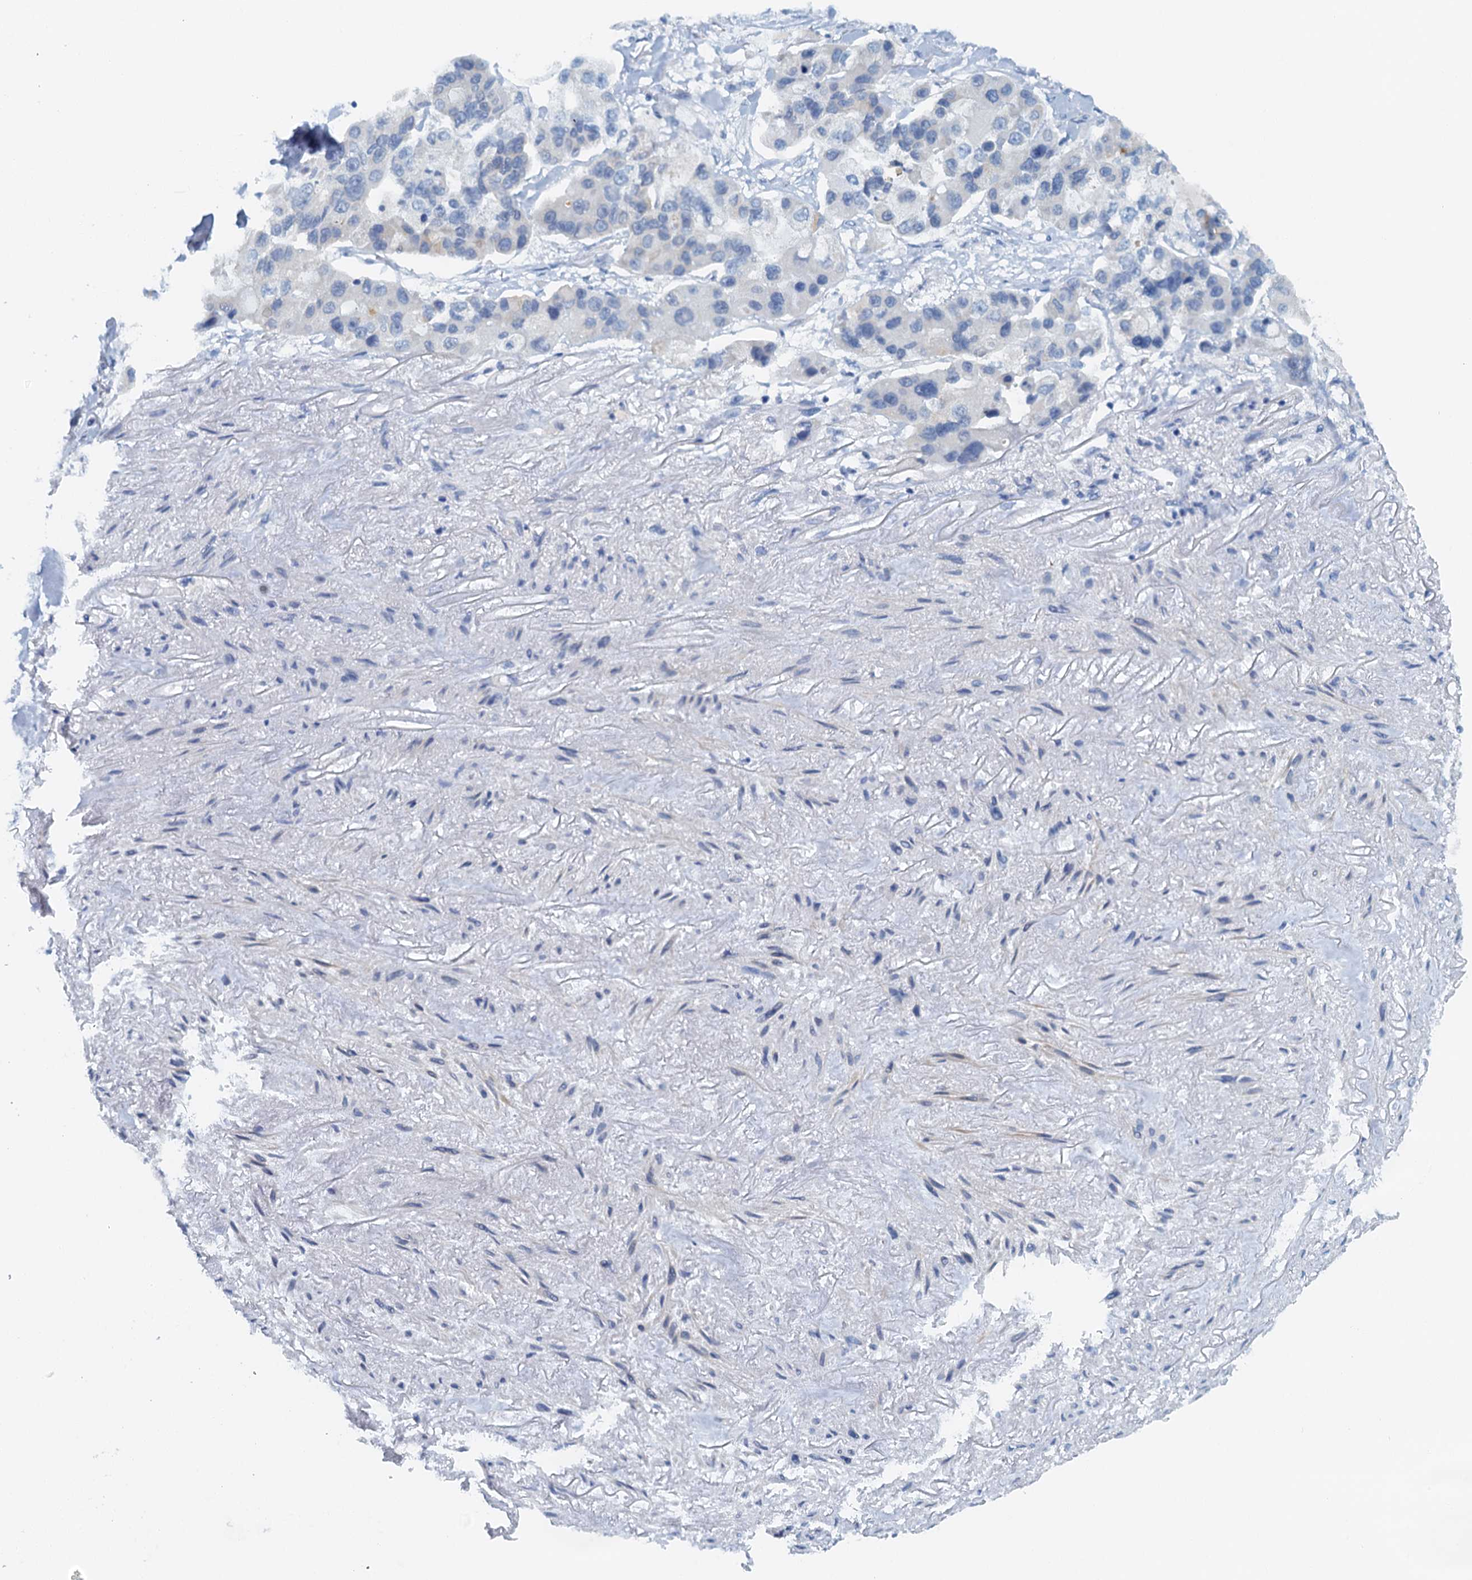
{"staining": {"intensity": "negative", "quantity": "none", "location": "none"}, "tissue": "lung cancer", "cell_type": "Tumor cells", "image_type": "cancer", "snomed": [{"axis": "morphology", "description": "Adenocarcinoma, NOS"}, {"axis": "topography", "description": "Lung"}], "caption": "This is an IHC photomicrograph of human adenocarcinoma (lung). There is no staining in tumor cells.", "gene": "DTD1", "patient": {"sex": "female", "age": 54}}